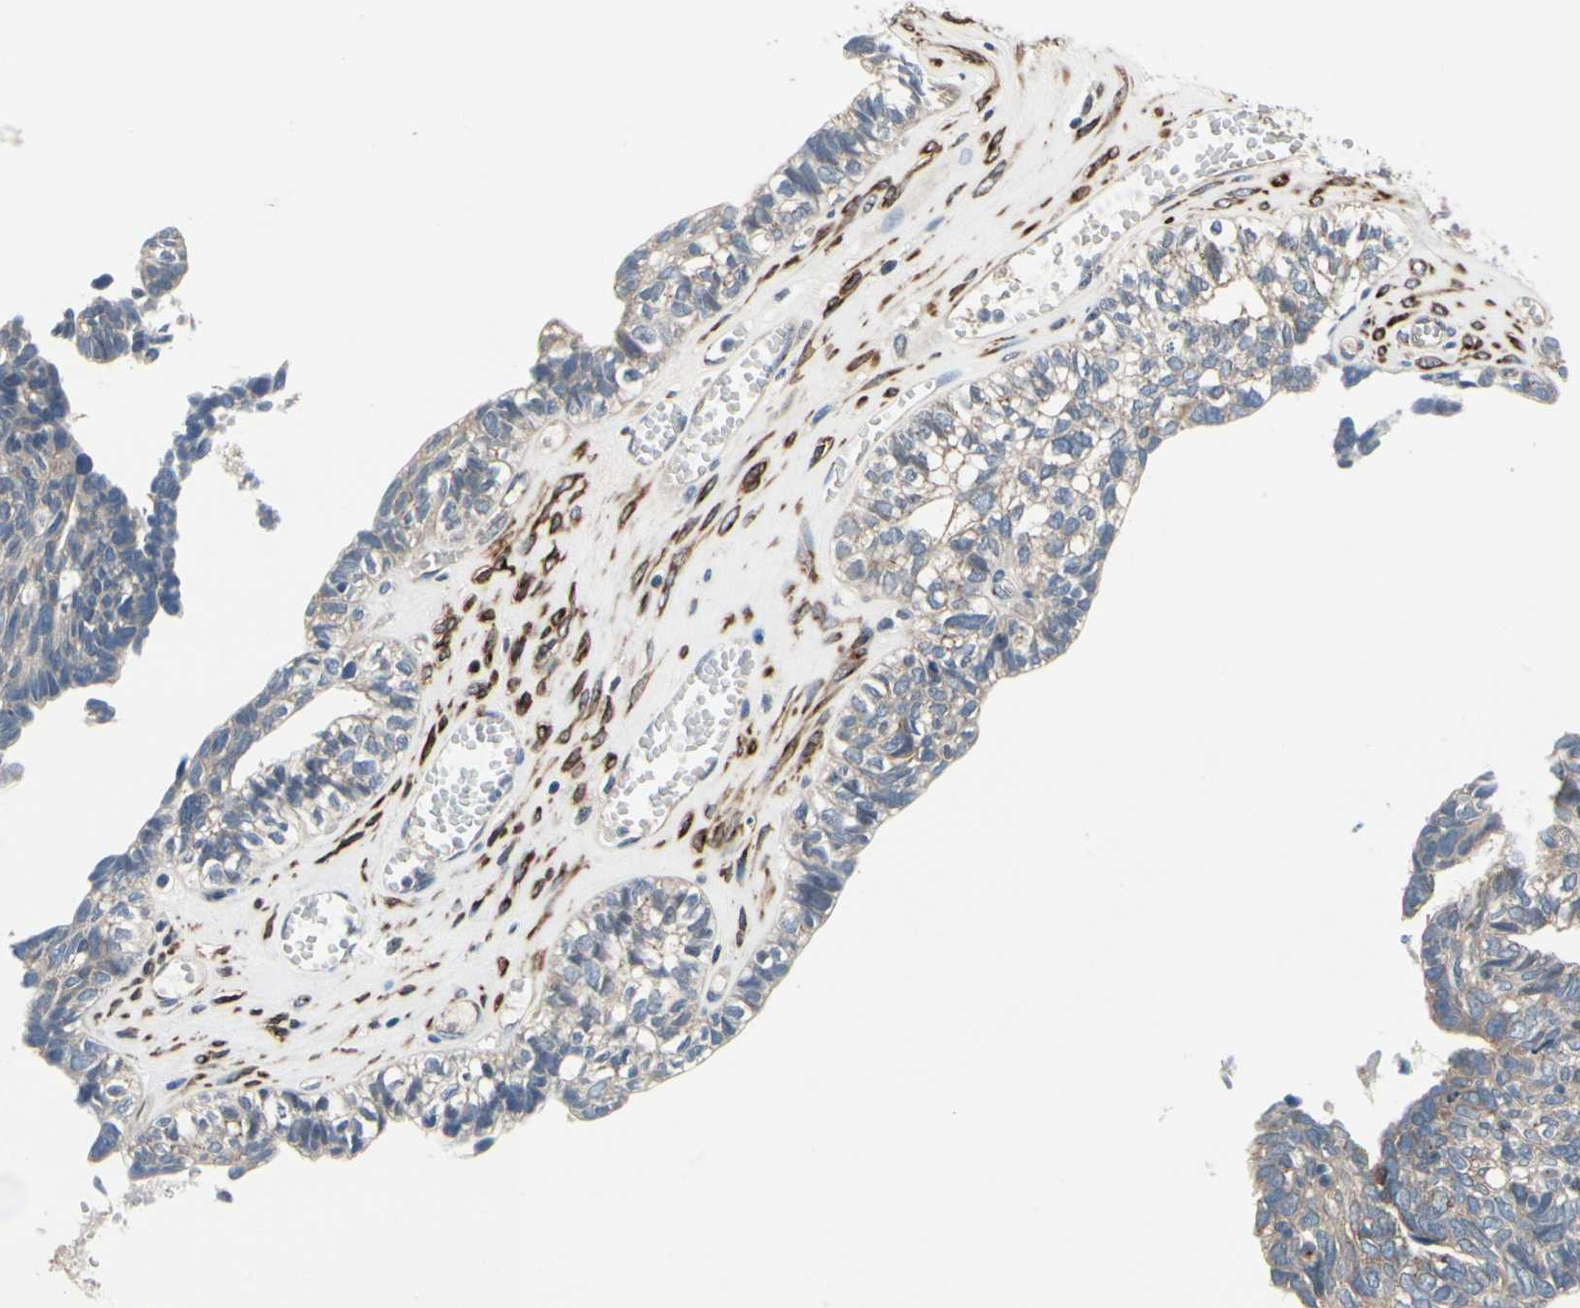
{"staining": {"intensity": "weak", "quantity": "25%-75%", "location": "cytoplasmic/membranous"}, "tissue": "ovarian cancer", "cell_type": "Tumor cells", "image_type": "cancer", "snomed": [{"axis": "morphology", "description": "Cystadenocarcinoma, serous, NOS"}, {"axis": "topography", "description": "Ovary"}], "caption": "Ovarian cancer (serous cystadenocarcinoma) stained with a protein marker exhibits weak staining in tumor cells.", "gene": "PRKAR2B", "patient": {"sex": "female", "age": 79}}